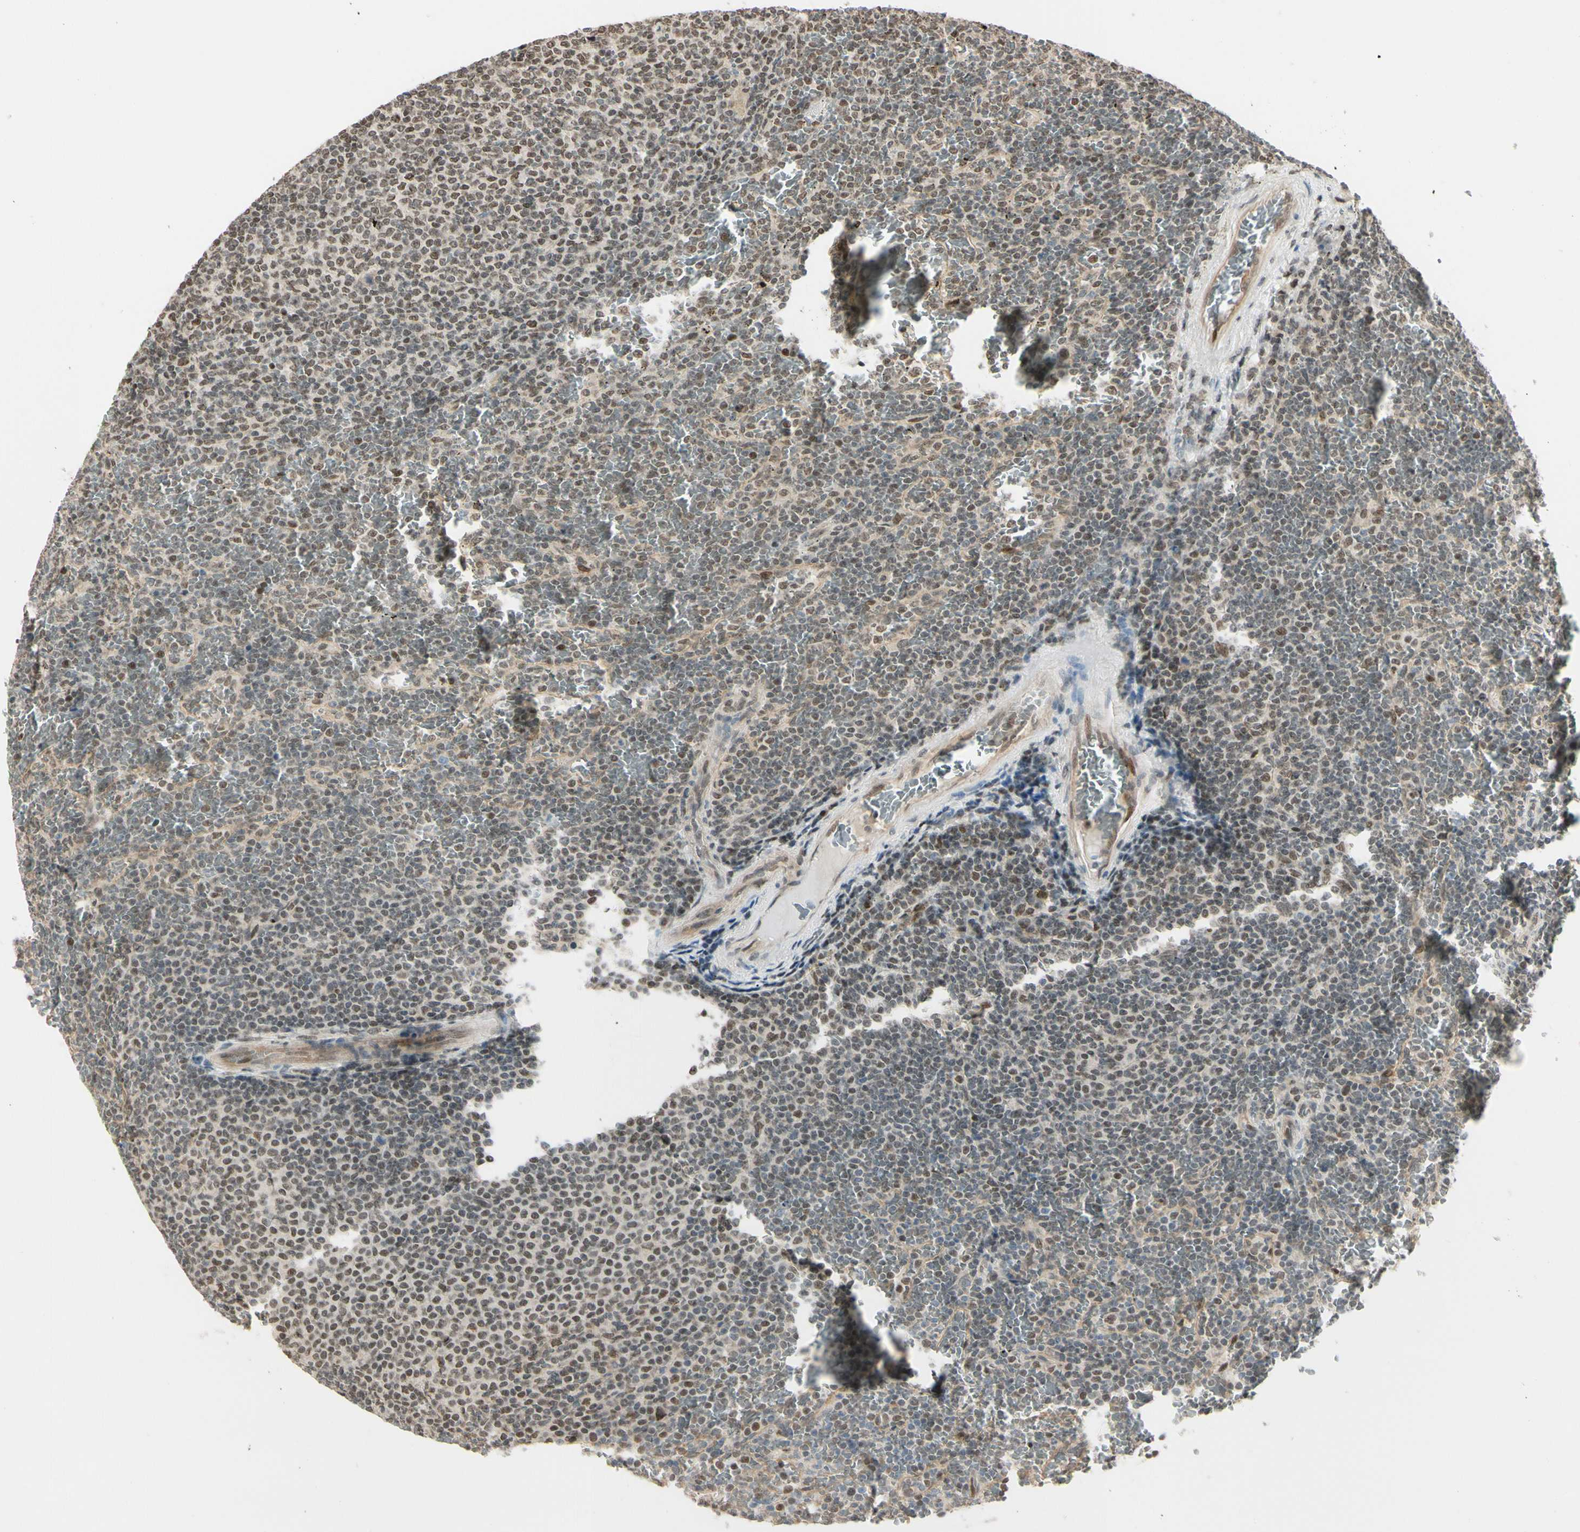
{"staining": {"intensity": "weak", "quantity": "25%-75%", "location": "nuclear"}, "tissue": "lymphoma", "cell_type": "Tumor cells", "image_type": "cancer", "snomed": [{"axis": "morphology", "description": "Malignant lymphoma, non-Hodgkin's type, Low grade"}, {"axis": "topography", "description": "Spleen"}], "caption": "Protein analysis of lymphoma tissue shows weak nuclear expression in approximately 25%-75% of tumor cells.", "gene": "SUFU", "patient": {"sex": "female", "age": 77}}